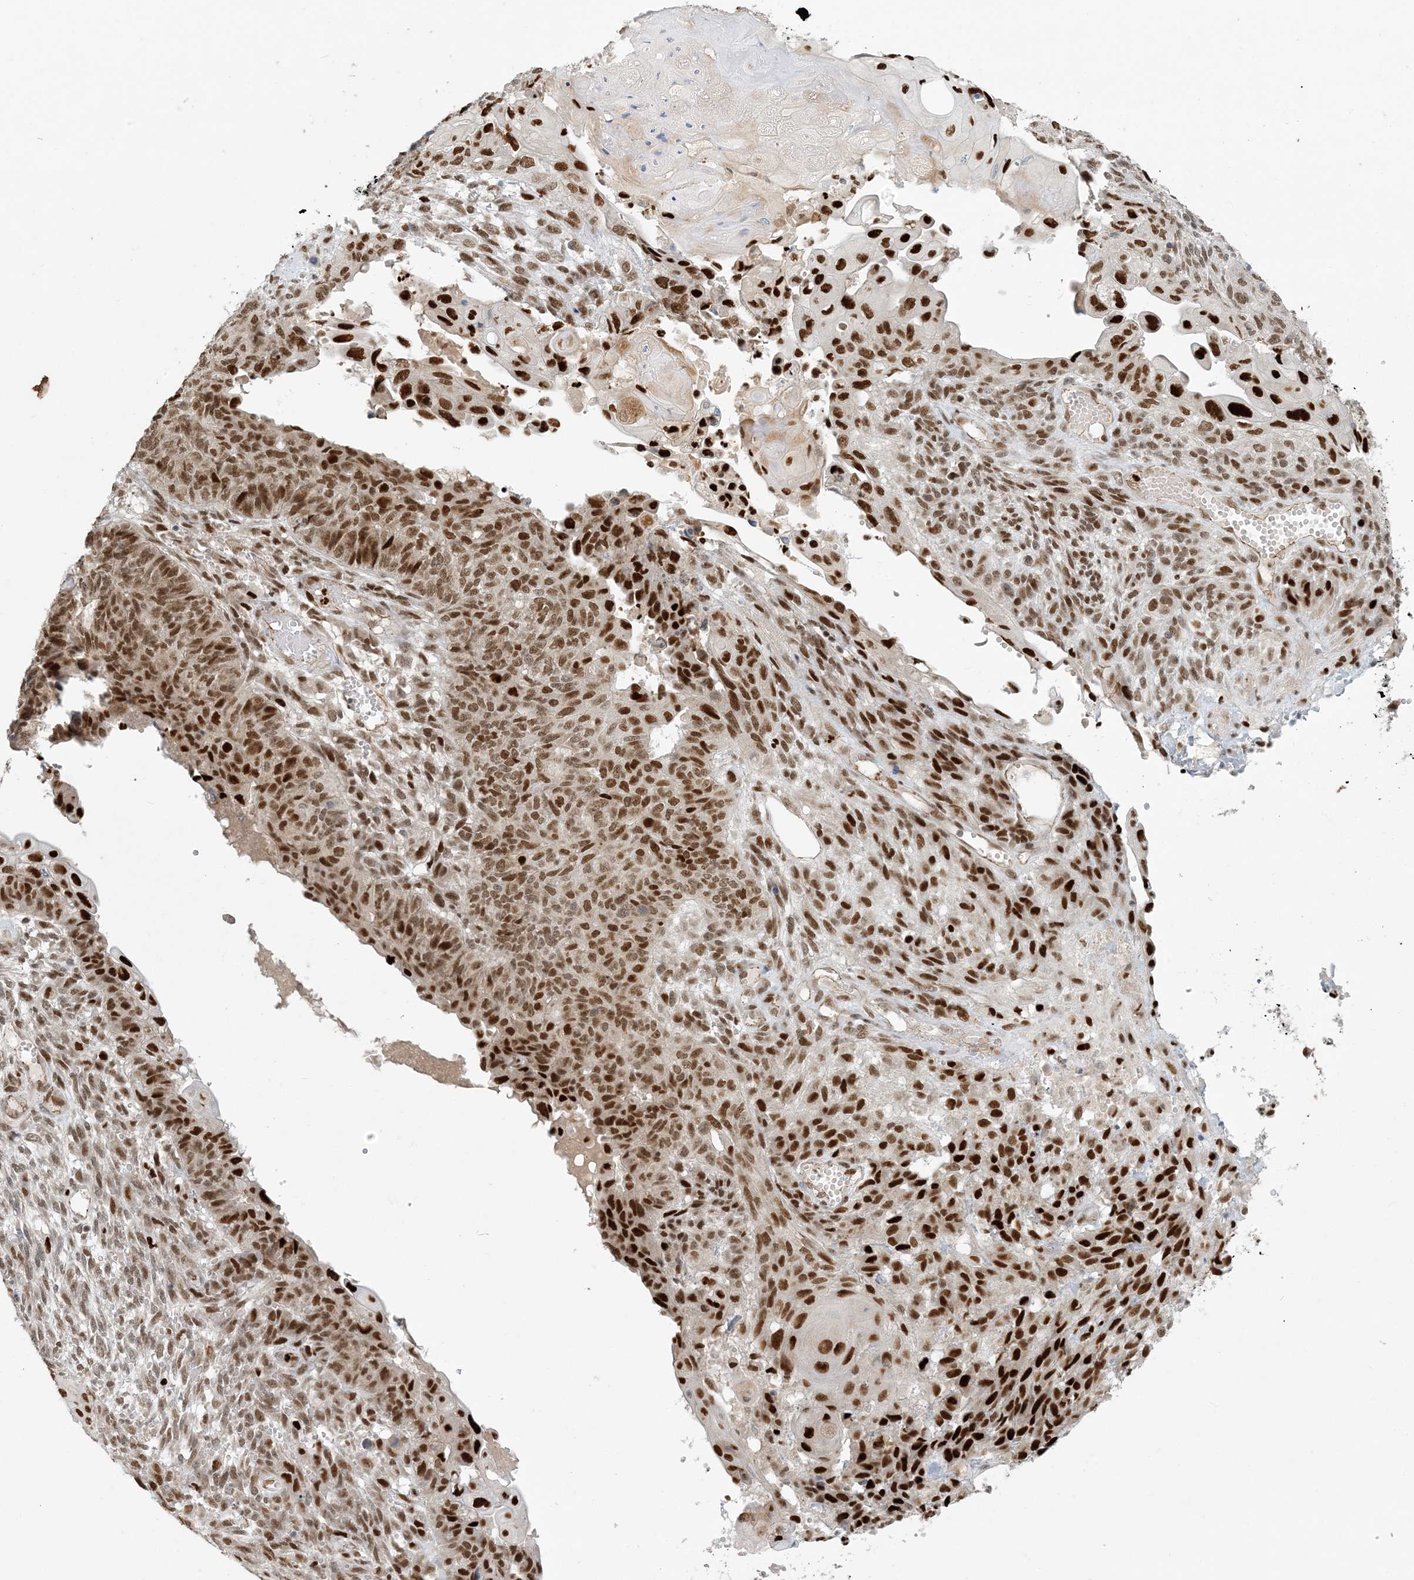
{"staining": {"intensity": "moderate", "quantity": ">75%", "location": "cytoplasmic/membranous,nuclear"}, "tissue": "endometrial cancer", "cell_type": "Tumor cells", "image_type": "cancer", "snomed": [{"axis": "morphology", "description": "Adenocarcinoma, NOS"}, {"axis": "topography", "description": "Endometrium"}], "caption": "DAB (3,3'-diaminobenzidine) immunohistochemical staining of adenocarcinoma (endometrial) demonstrates moderate cytoplasmic/membranous and nuclear protein positivity in approximately >75% of tumor cells.", "gene": "AK9", "patient": {"sex": "female", "age": 32}}